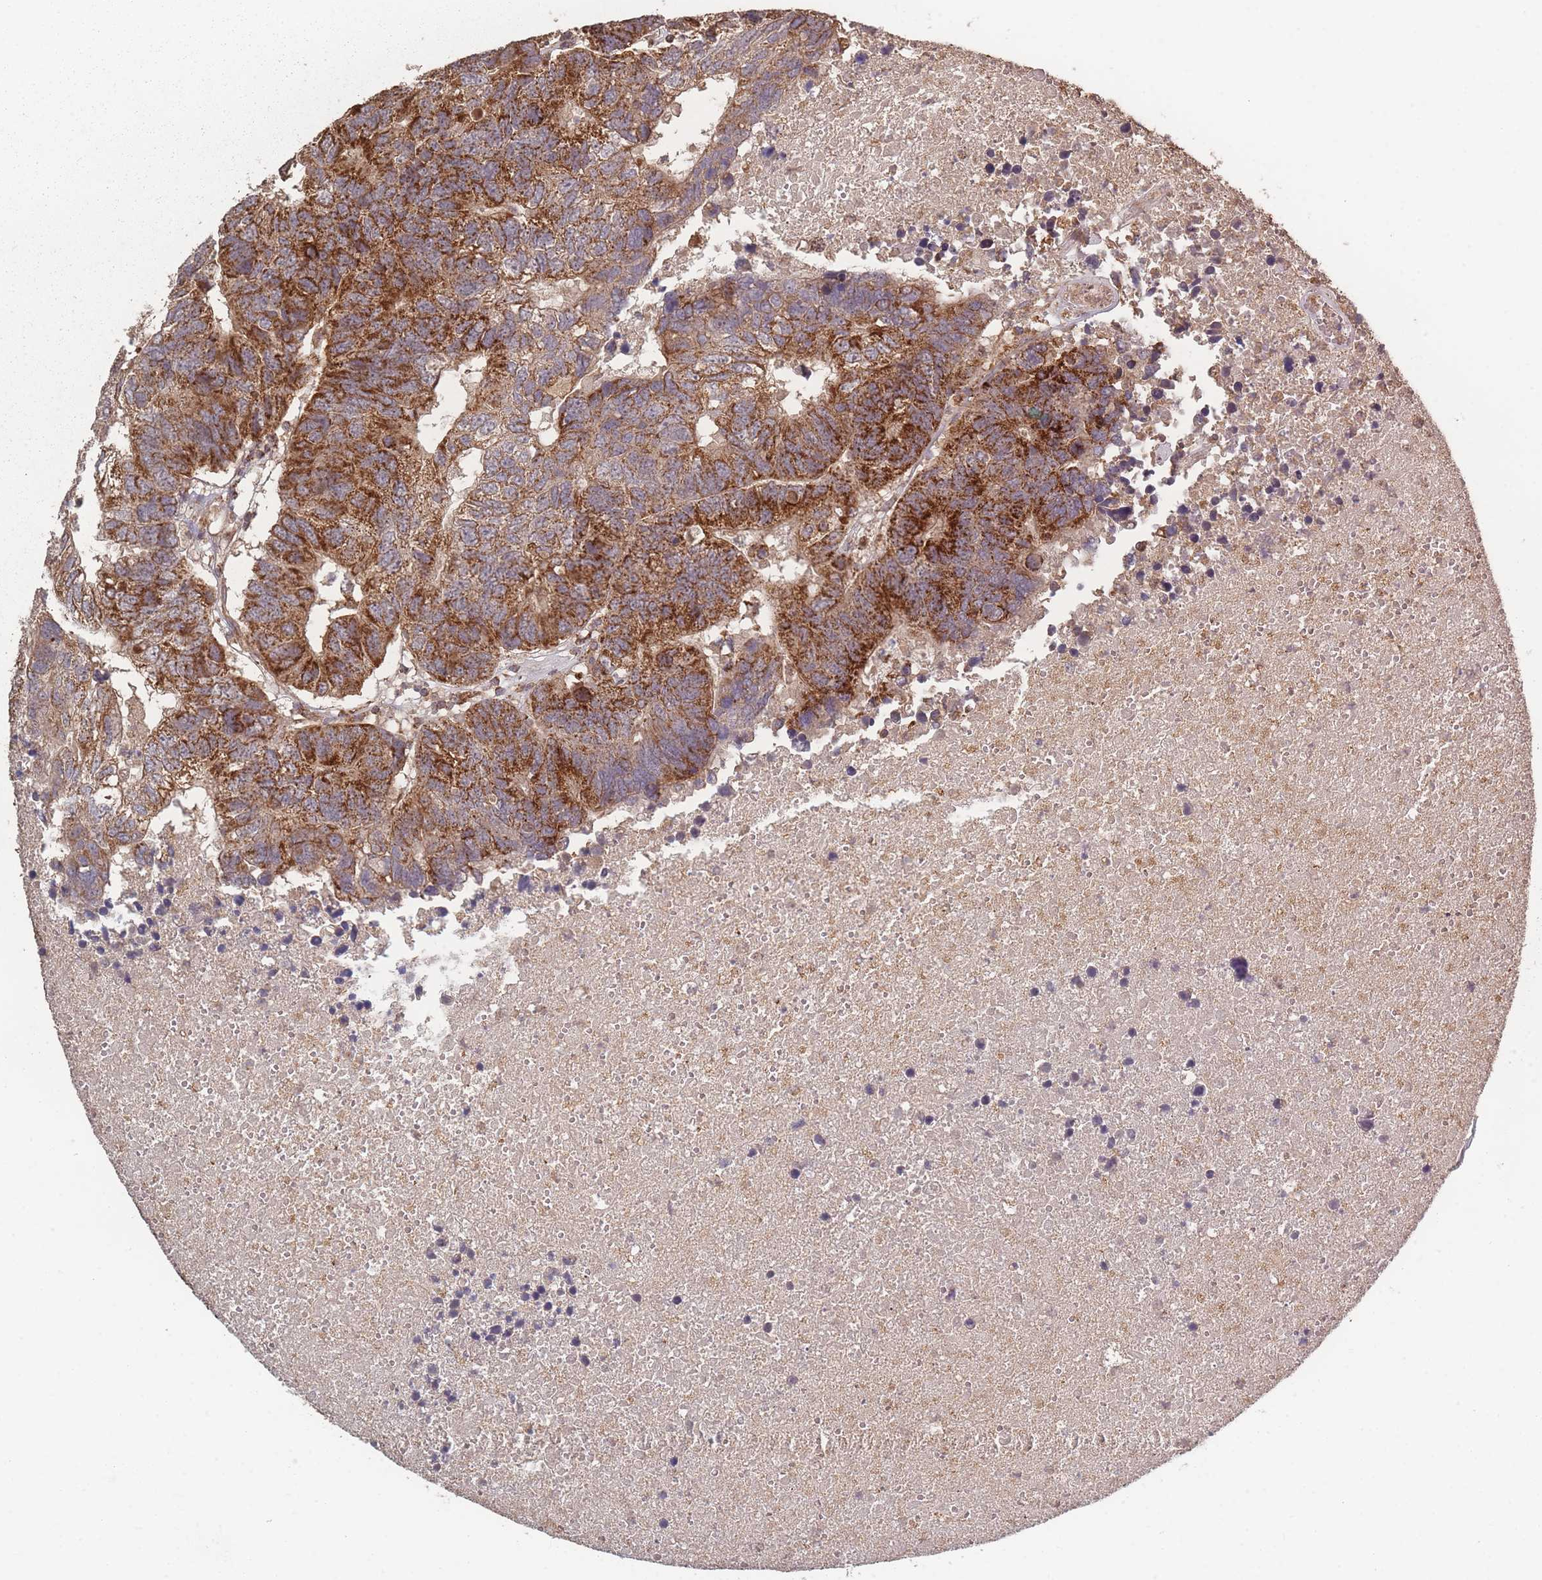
{"staining": {"intensity": "strong", "quantity": ">75%", "location": "cytoplasmic/membranous"}, "tissue": "colorectal cancer", "cell_type": "Tumor cells", "image_type": "cancer", "snomed": [{"axis": "morphology", "description": "Adenocarcinoma, NOS"}, {"axis": "topography", "description": "Colon"}], "caption": "The immunohistochemical stain shows strong cytoplasmic/membranous staining in tumor cells of colorectal adenocarcinoma tissue.", "gene": "LYRM7", "patient": {"sex": "female", "age": 48}}